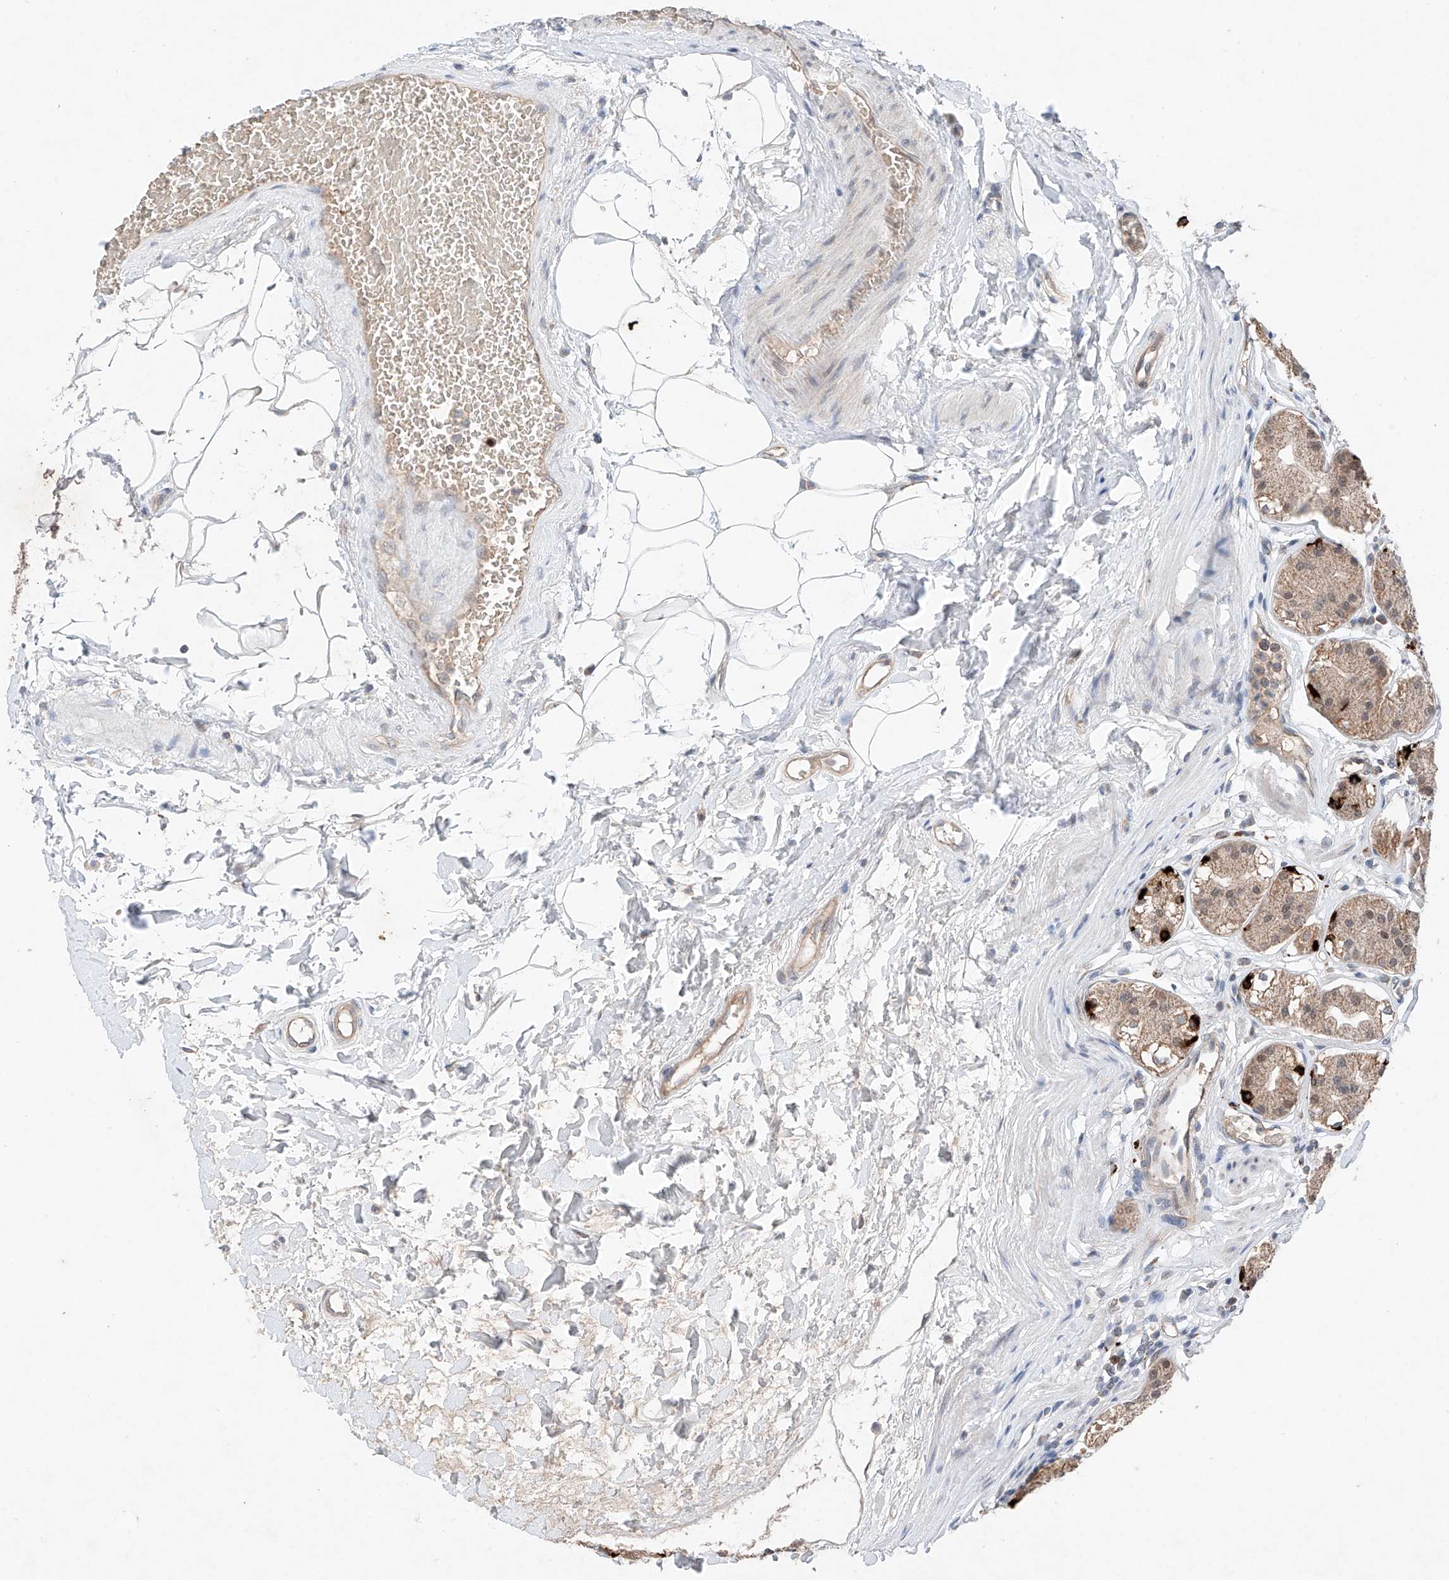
{"staining": {"intensity": "strong", "quantity": "<25%", "location": "cytoplasmic/membranous"}, "tissue": "stomach", "cell_type": "Glandular cells", "image_type": "normal", "snomed": [{"axis": "morphology", "description": "Normal tissue, NOS"}, {"axis": "topography", "description": "Stomach"}, {"axis": "topography", "description": "Stomach, lower"}], "caption": "High-magnification brightfield microscopy of normal stomach stained with DAB (3,3'-diaminobenzidine) (brown) and counterstained with hematoxylin (blue). glandular cells exhibit strong cytoplasmic/membranous staining is appreciated in about<25% of cells.", "gene": "FASTK", "patient": {"sex": "female", "age": 56}}